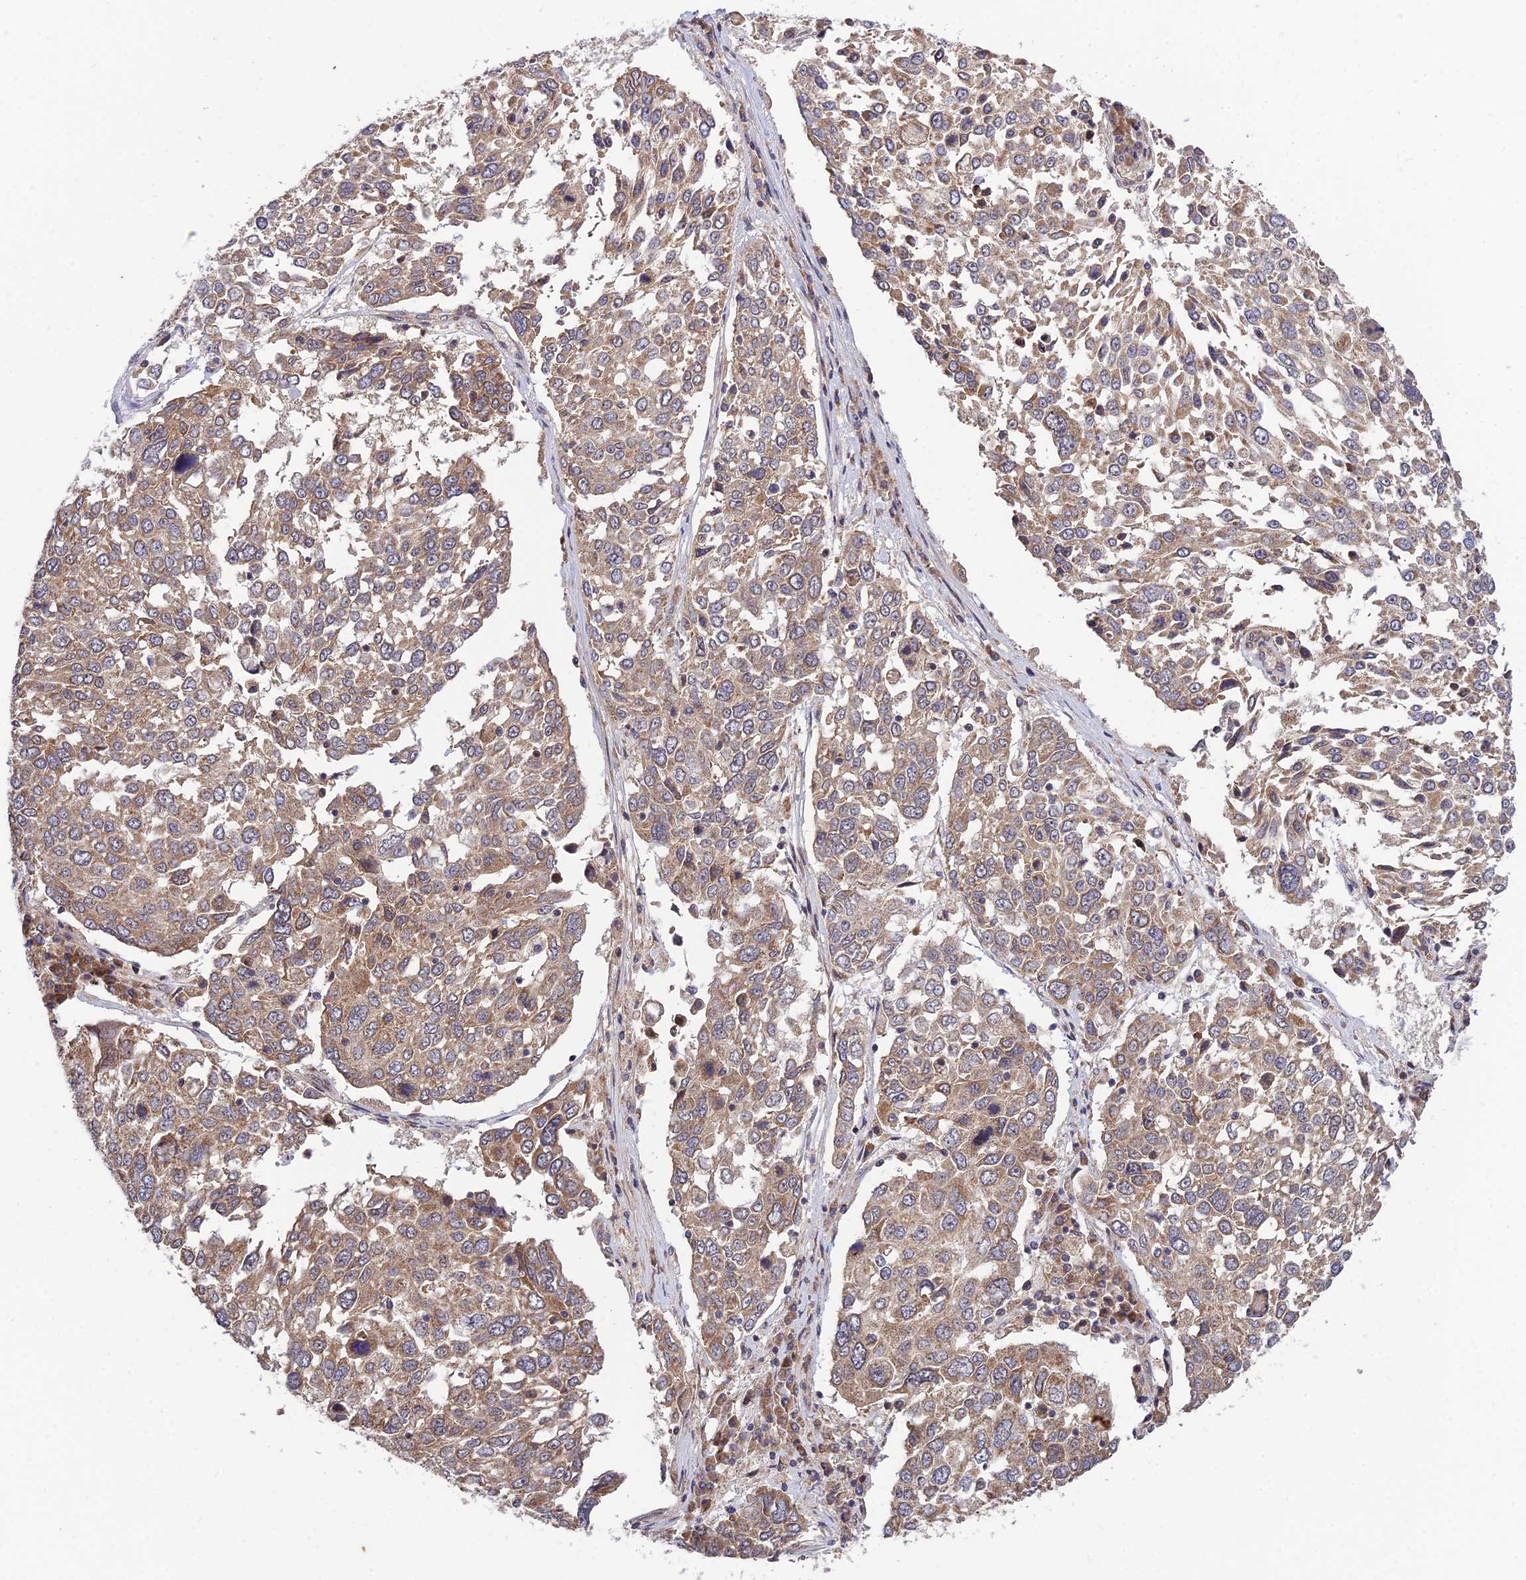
{"staining": {"intensity": "moderate", "quantity": ">75%", "location": "cytoplasmic/membranous"}, "tissue": "lung cancer", "cell_type": "Tumor cells", "image_type": "cancer", "snomed": [{"axis": "morphology", "description": "Squamous cell carcinoma, NOS"}, {"axis": "topography", "description": "Lung"}], "caption": "A brown stain shows moderate cytoplasmic/membranous positivity of a protein in lung cancer tumor cells. The staining is performed using DAB brown chromogen to label protein expression. The nuclei are counter-stained blue using hematoxylin.", "gene": "PLEKHG2", "patient": {"sex": "male", "age": 65}}